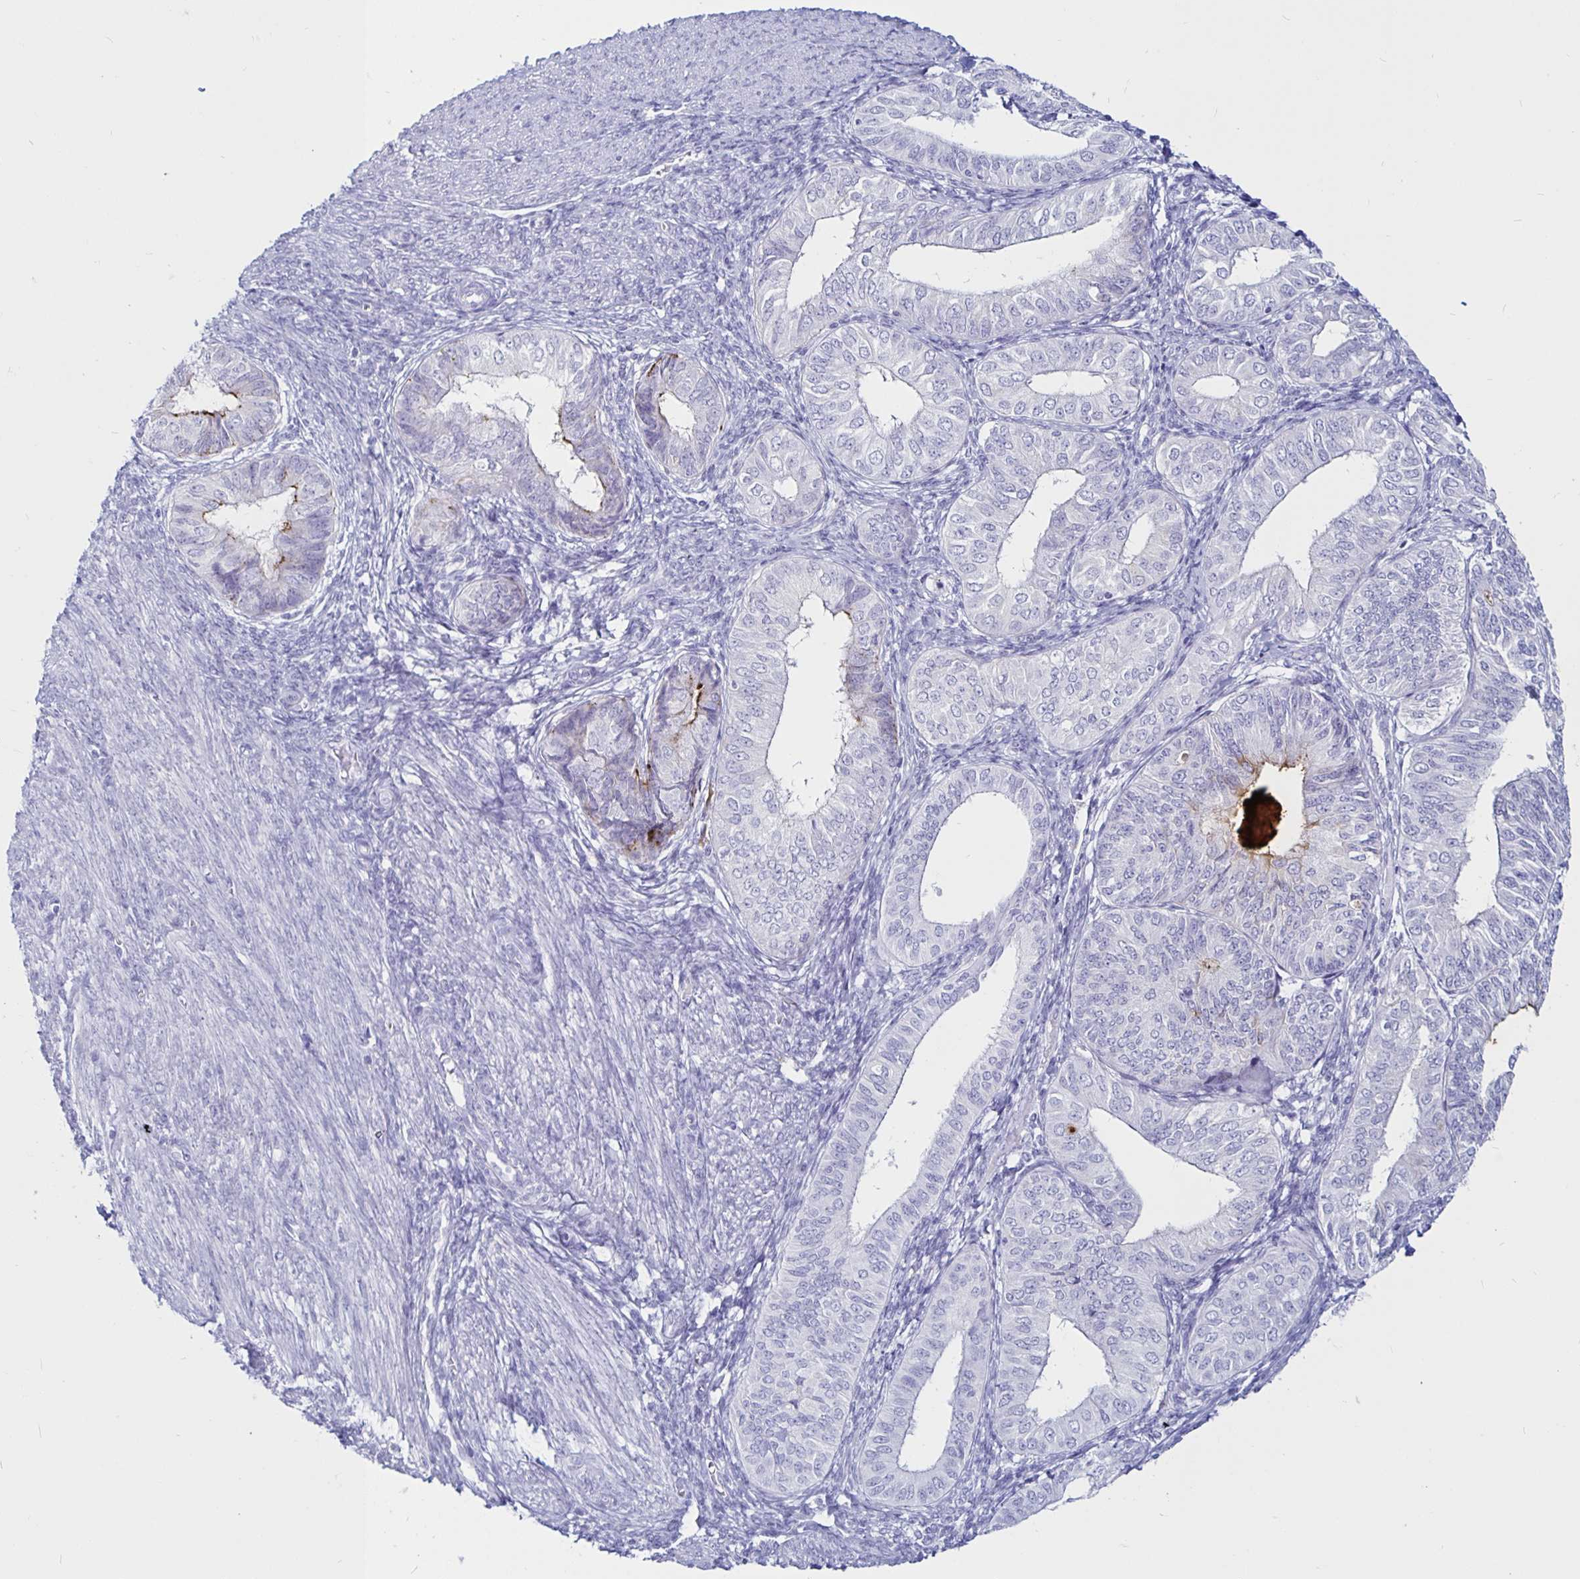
{"staining": {"intensity": "weak", "quantity": "<25%", "location": "cytoplasmic/membranous"}, "tissue": "endometrial cancer", "cell_type": "Tumor cells", "image_type": "cancer", "snomed": [{"axis": "morphology", "description": "Adenocarcinoma, NOS"}, {"axis": "topography", "description": "Endometrium"}], "caption": "An immunohistochemistry photomicrograph of endometrial cancer is shown. There is no staining in tumor cells of endometrial cancer.", "gene": "TIMP1", "patient": {"sex": "female", "age": 58}}